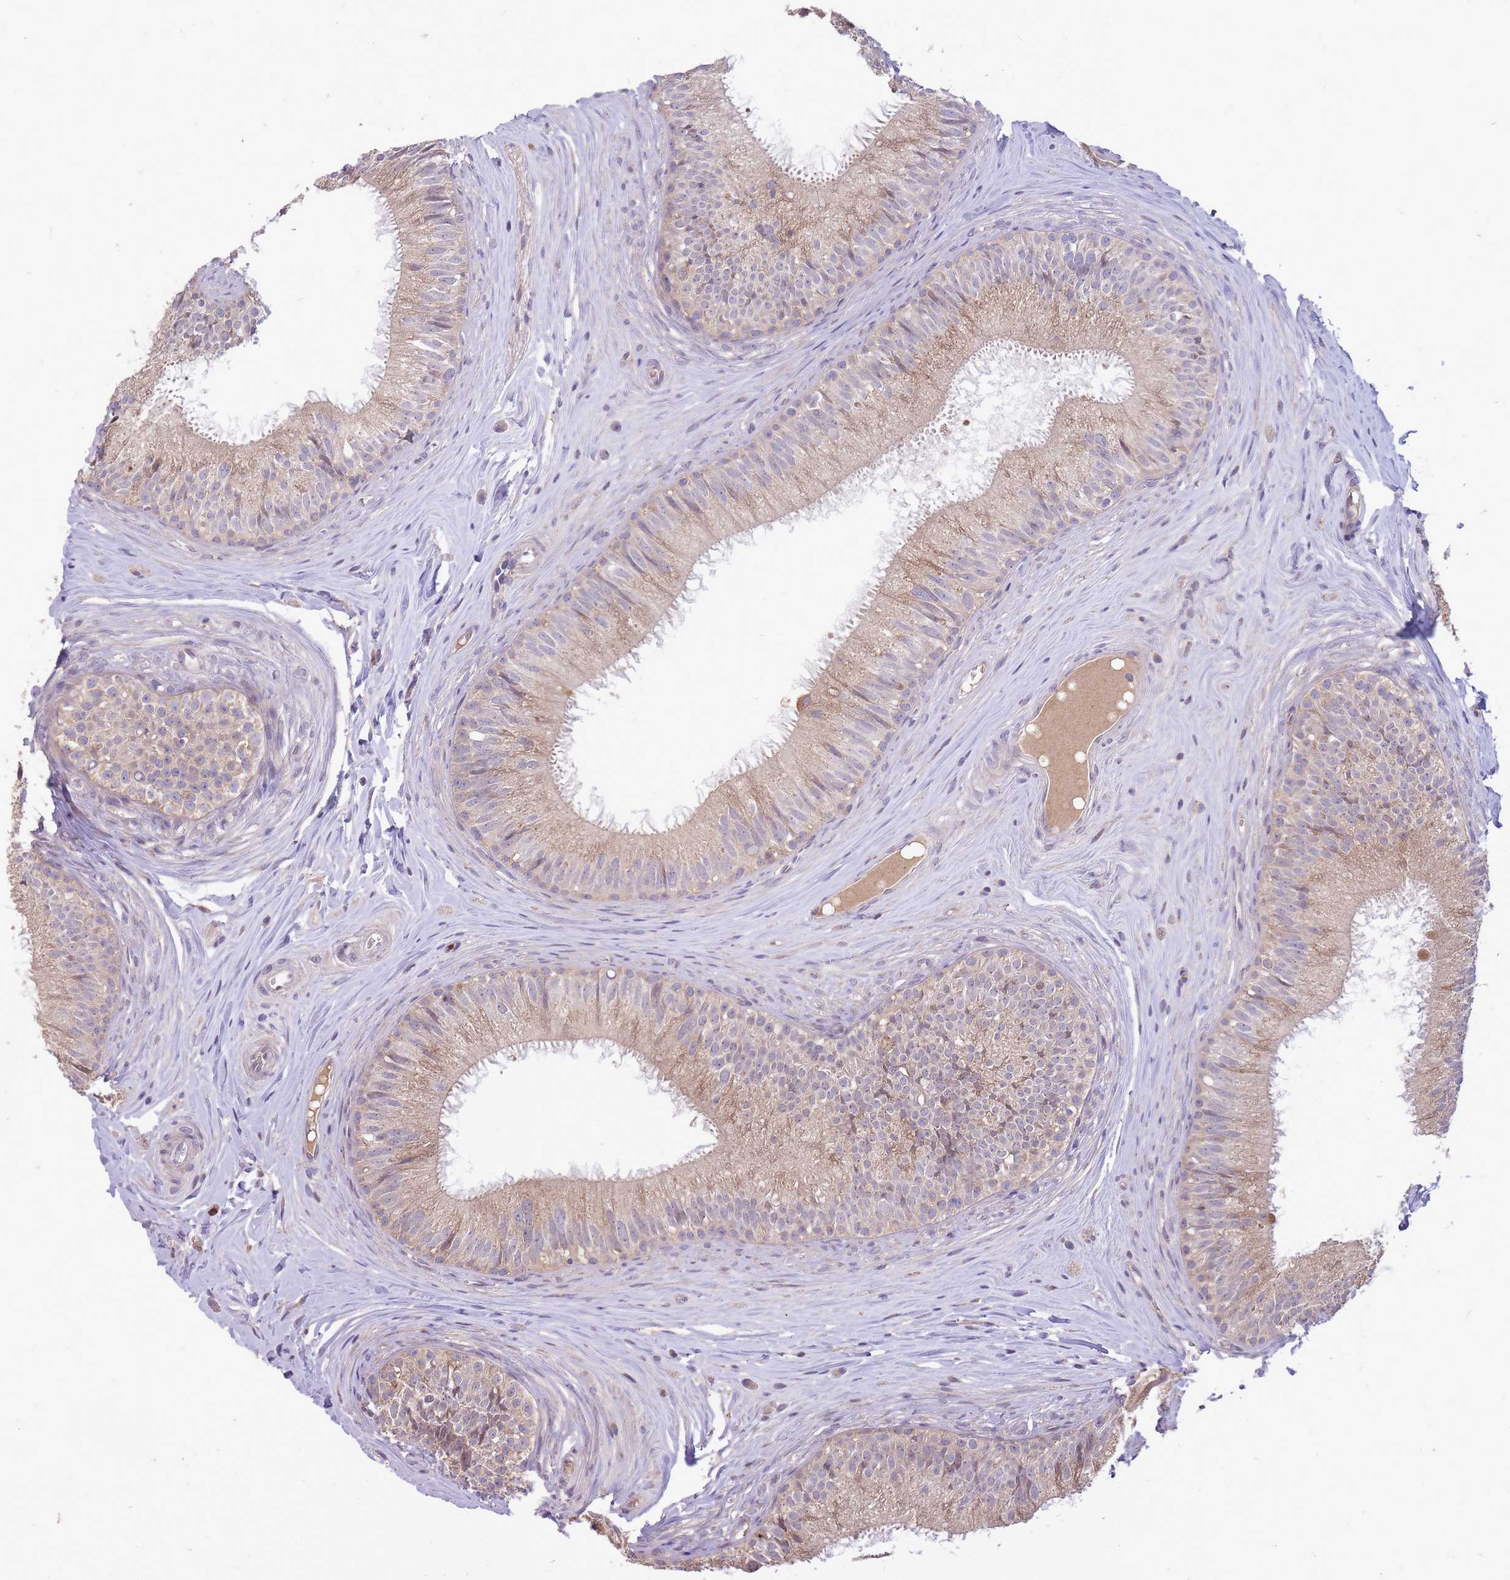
{"staining": {"intensity": "moderate", "quantity": ">75%", "location": "cytoplasmic/membranous"}, "tissue": "epididymis", "cell_type": "Glandular cells", "image_type": "normal", "snomed": [{"axis": "morphology", "description": "Normal tissue, NOS"}, {"axis": "topography", "description": "Epididymis"}], "caption": "Normal epididymis reveals moderate cytoplasmic/membranous staining in approximately >75% of glandular cells.", "gene": "IGF2BP2", "patient": {"sex": "male", "age": 34}}